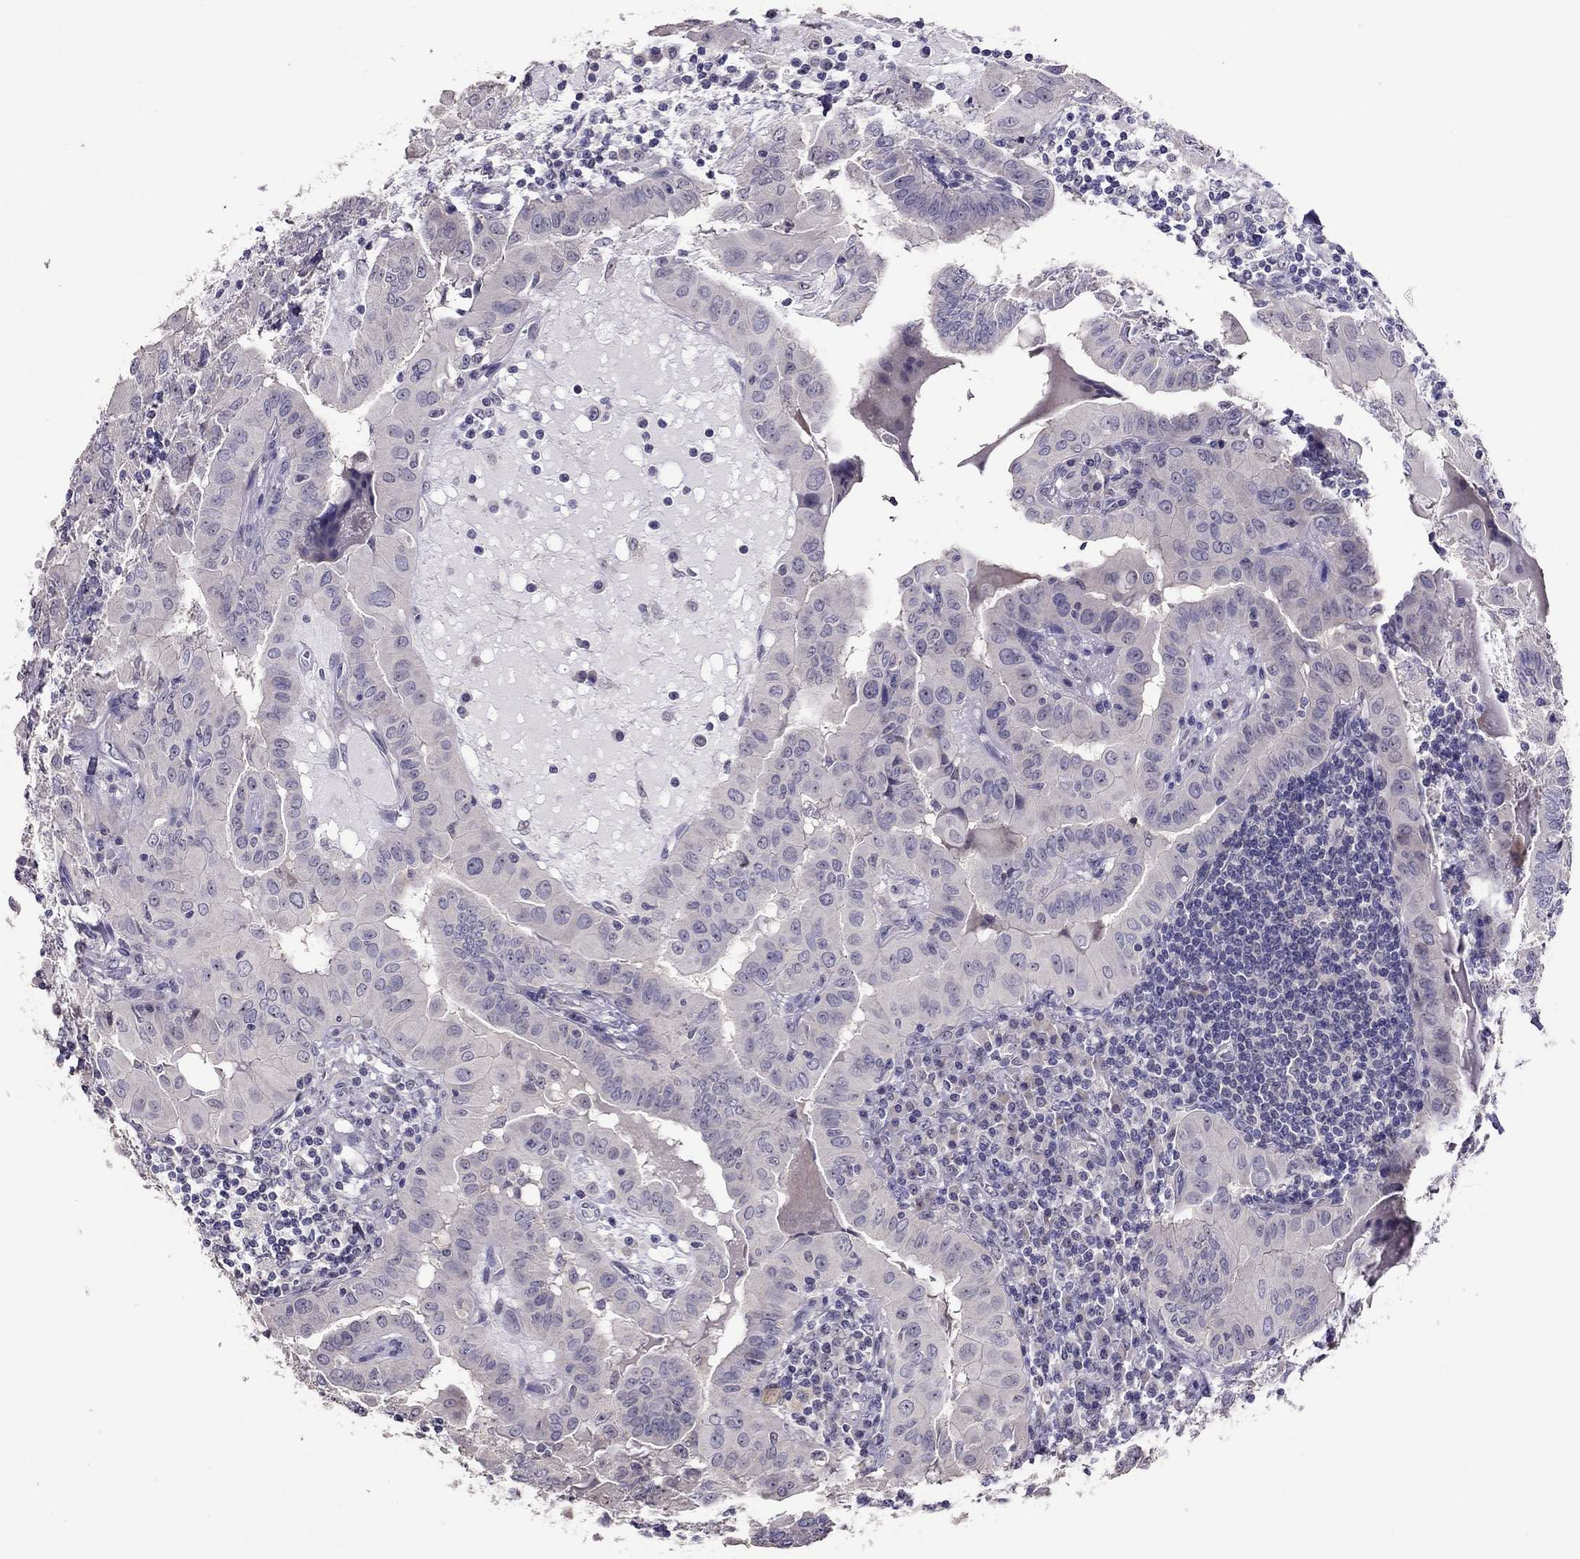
{"staining": {"intensity": "negative", "quantity": "none", "location": "none"}, "tissue": "thyroid cancer", "cell_type": "Tumor cells", "image_type": "cancer", "snomed": [{"axis": "morphology", "description": "Papillary adenocarcinoma, NOS"}, {"axis": "topography", "description": "Thyroid gland"}], "caption": "Tumor cells are negative for protein expression in human papillary adenocarcinoma (thyroid).", "gene": "LRRC46", "patient": {"sex": "female", "age": 37}}